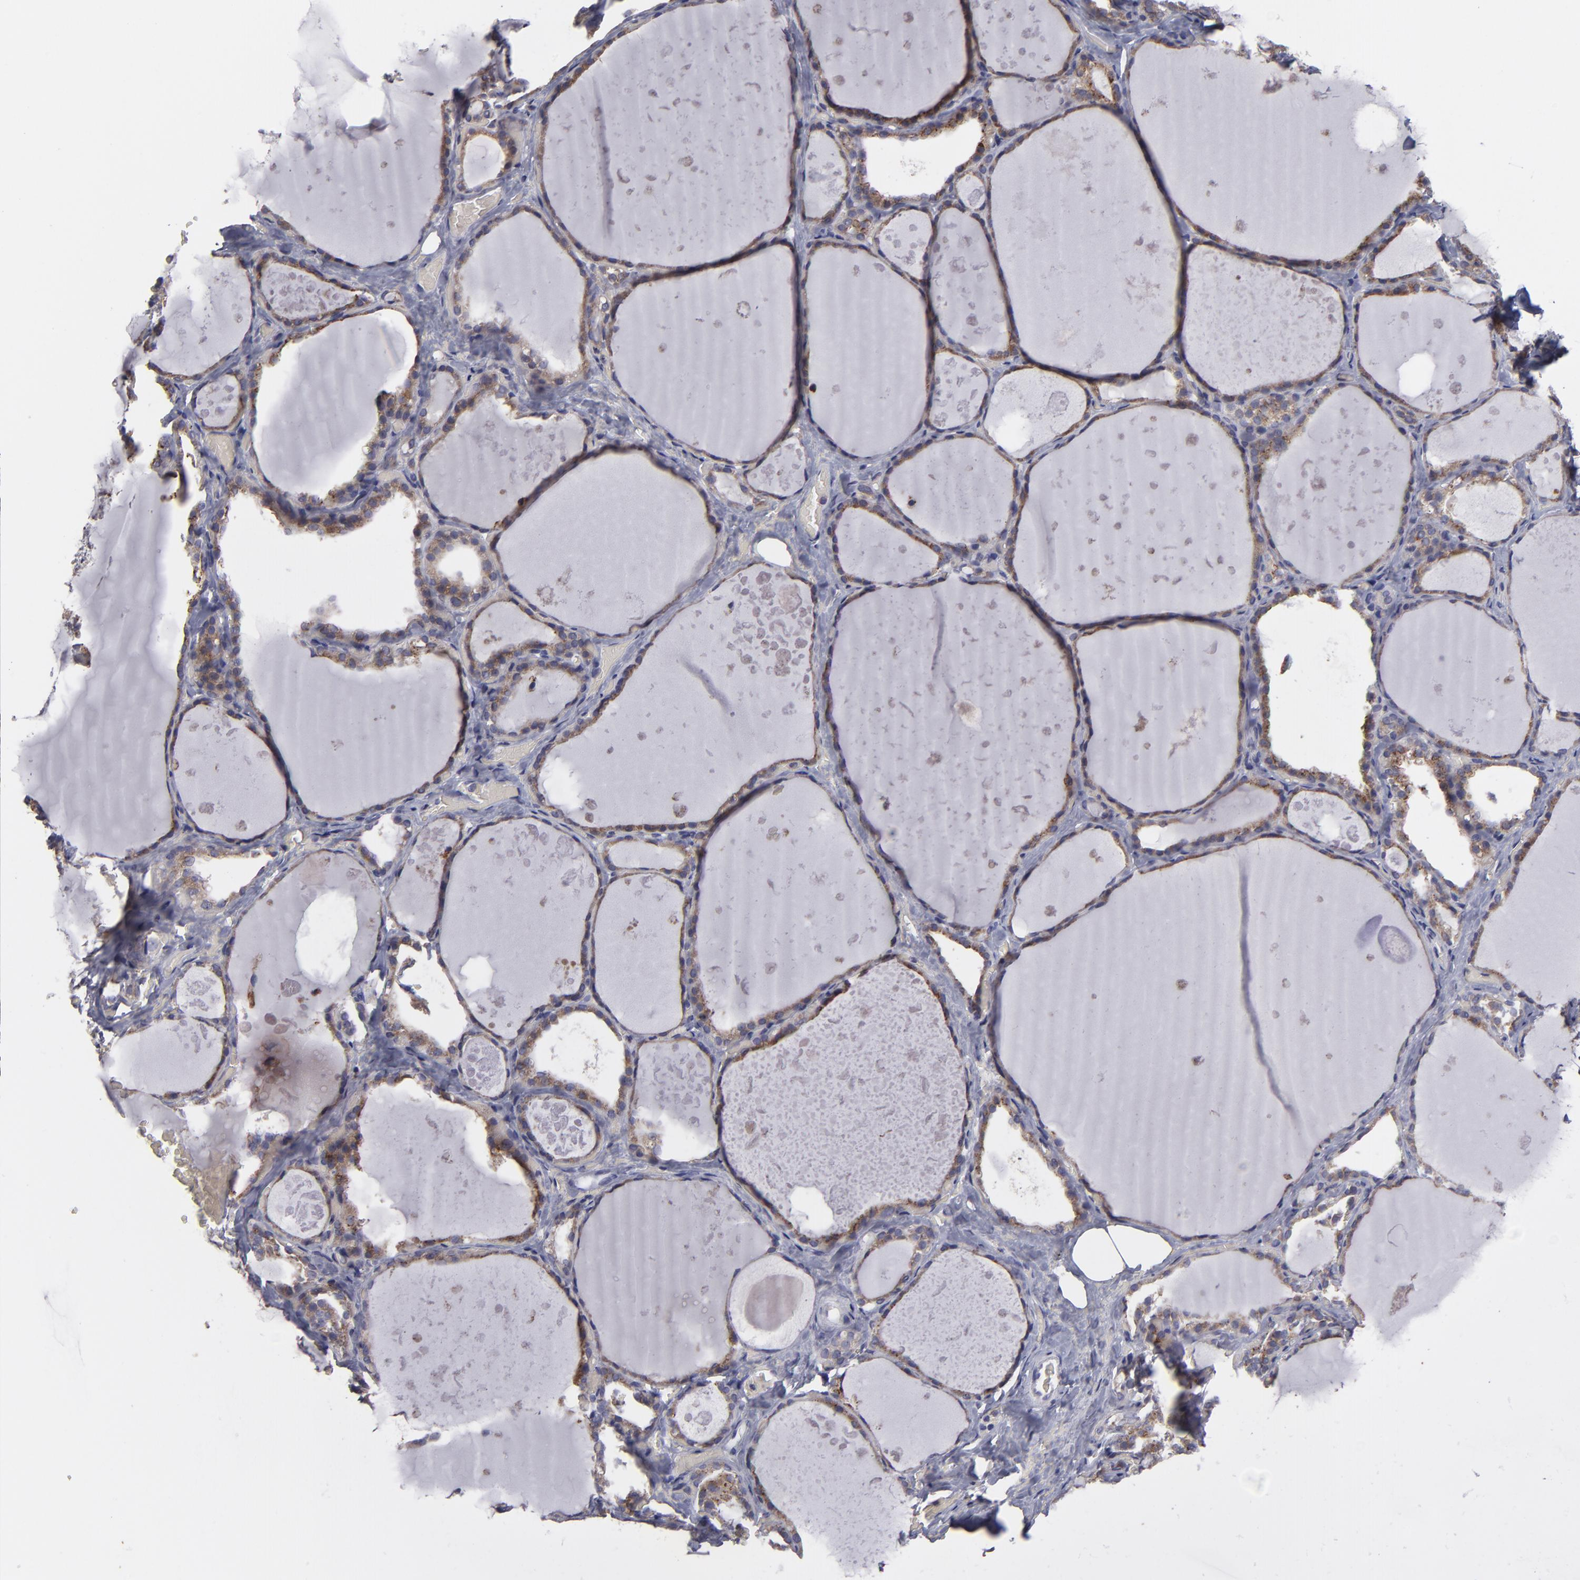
{"staining": {"intensity": "moderate", "quantity": ">75%", "location": "cytoplasmic/membranous"}, "tissue": "thyroid gland", "cell_type": "Glandular cells", "image_type": "normal", "snomed": [{"axis": "morphology", "description": "Normal tissue, NOS"}, {"axis": "topography", "description": "Thyroid gland"}], "caption": "Immunohistochemical staining of normal thyroid gland demonstrates medium levels of moderate cytoplasmic/membranous positivity in about >75% of glandular cells.", "gene": "IL12A", "patient": {"sex": "male", "age": 61}}